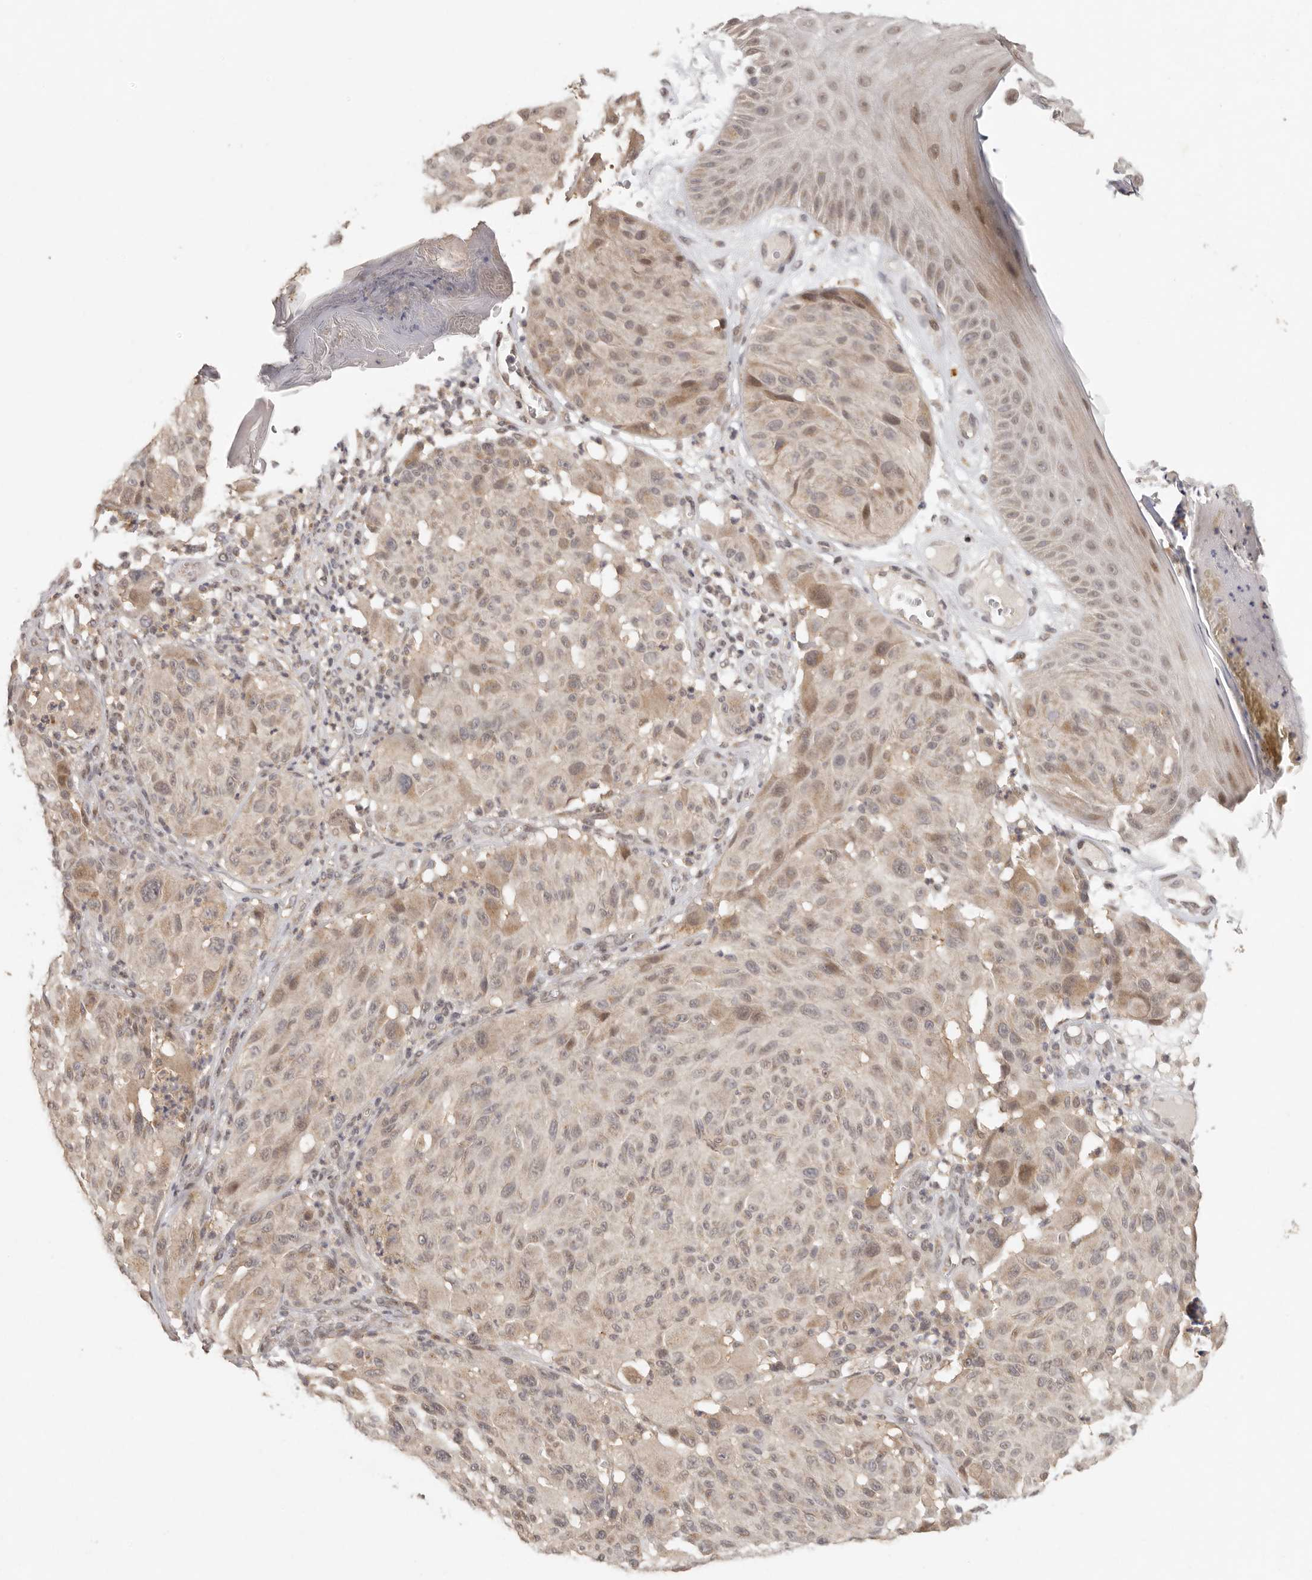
{"staining": {"intensity": "negative", "quantity": "none", "location": "none"}, "tissue": "melanoma", "cell_type": "Tumor cells", "image_type": "cancer", "snomed": [{"axis": "morphology", "description": "Malignant melanoma, NOS"}, {"axis": "topography", "description": "Skin"}], "caption": "Immunohistochemical staining of human malignant melanoma shows no significant expression in tumor cells. Brightfield microscopy of immunohistochemistry (IHC) stained with DAB (3,3'-diaminobenzidine) (brown) and hematoxylin (blue), captured at high magnification.", "gene": "LRRC75A", "patient": {"sex": "male", "age": 83}}